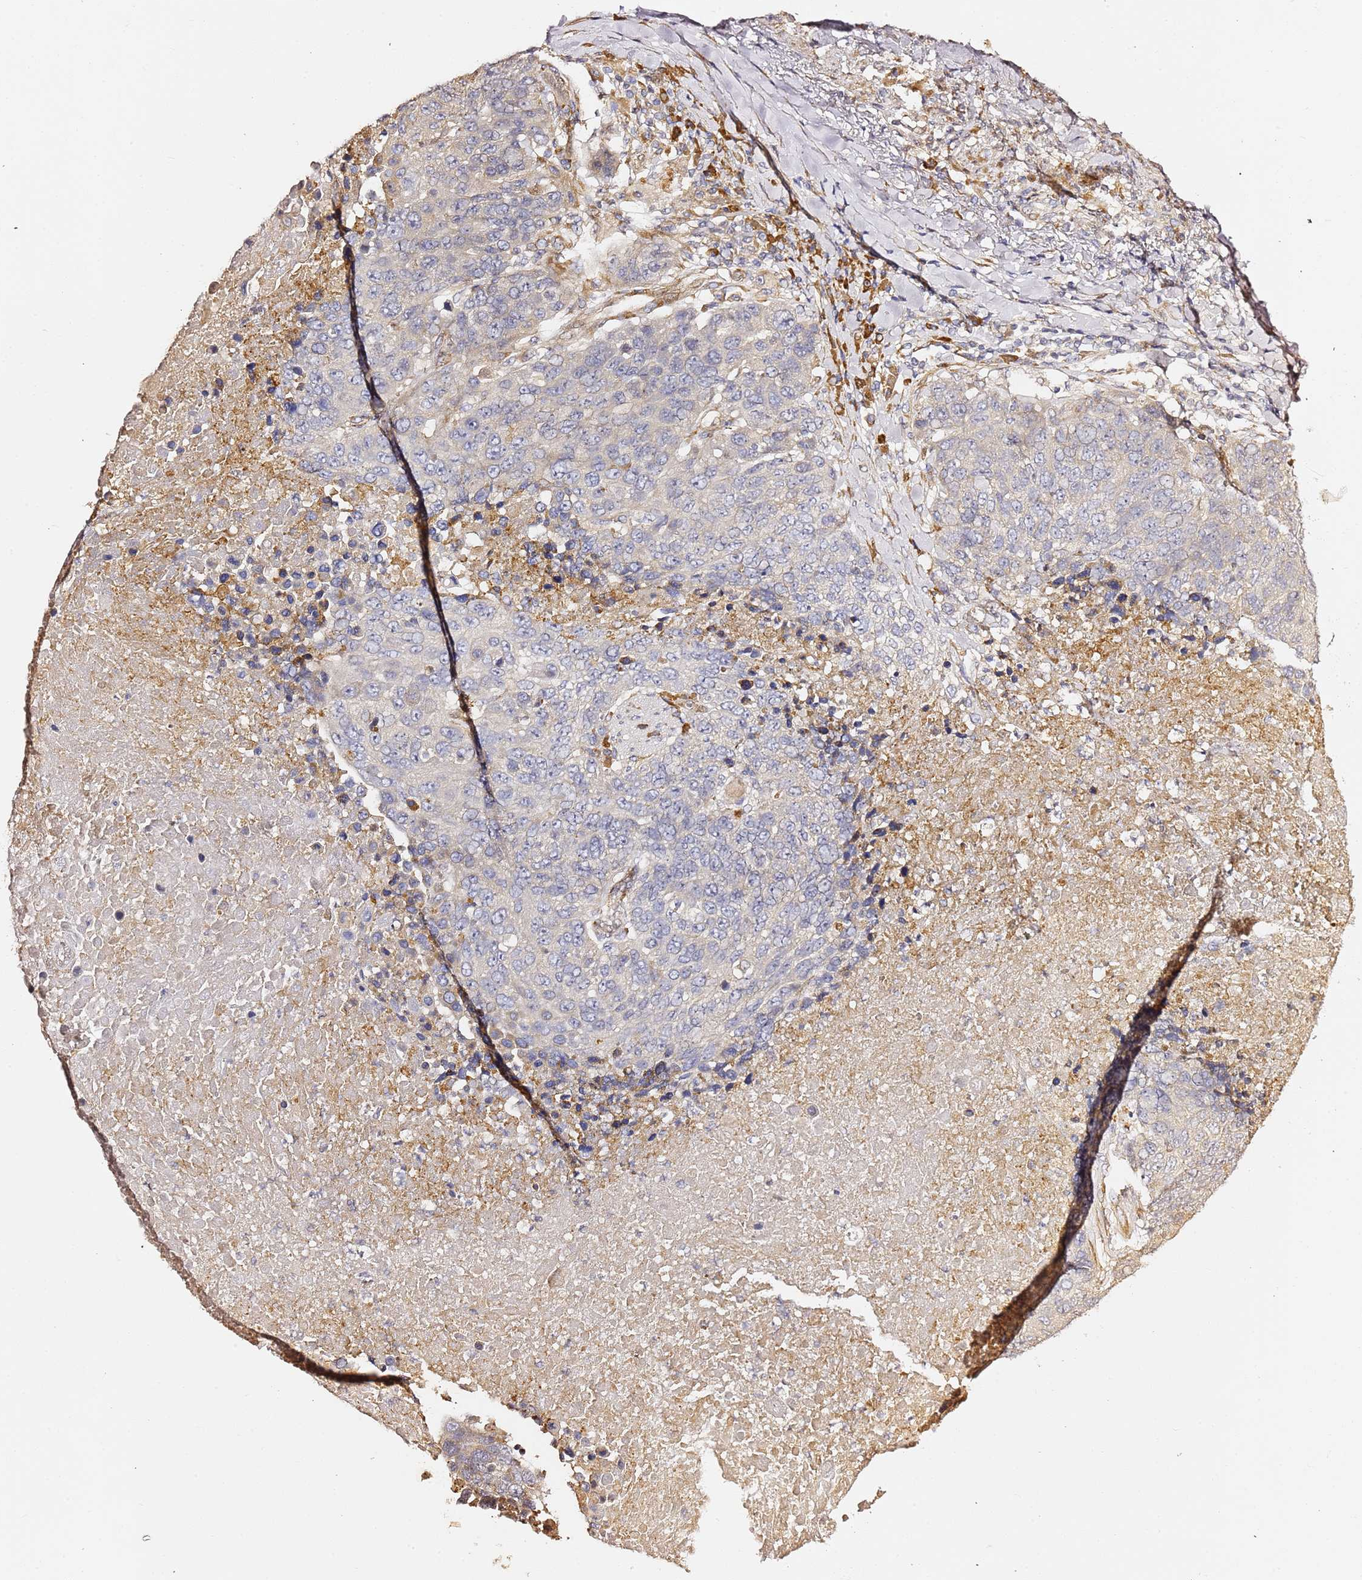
{"staining": {"intensity": "negative", "quantity": "none", "location": "none"}, "tissue": "lung cancer", "cell_type": "Tumor cells", "image_type": "cancer", "snomed": [{"axis": "morphology", "description": "Normal tissue, NOS"}, {"axis": "morphology", "description": "Squamous cell carcinoma, NOS"}, {"axis": "topography", "description": "Lymph node"}, {"axis": "topography", "description": "Lung"}], "caption": "Immunohistochemistry histopathology image of neoplastic tissue: lung squamous cell carcinoma stained with DAB (3,3'-diaminobenzidine) demonstrates no significant protein expression in tumor cells.", "gene": "HSD17B7", "patient": {"sex": "male", "age": 66}}